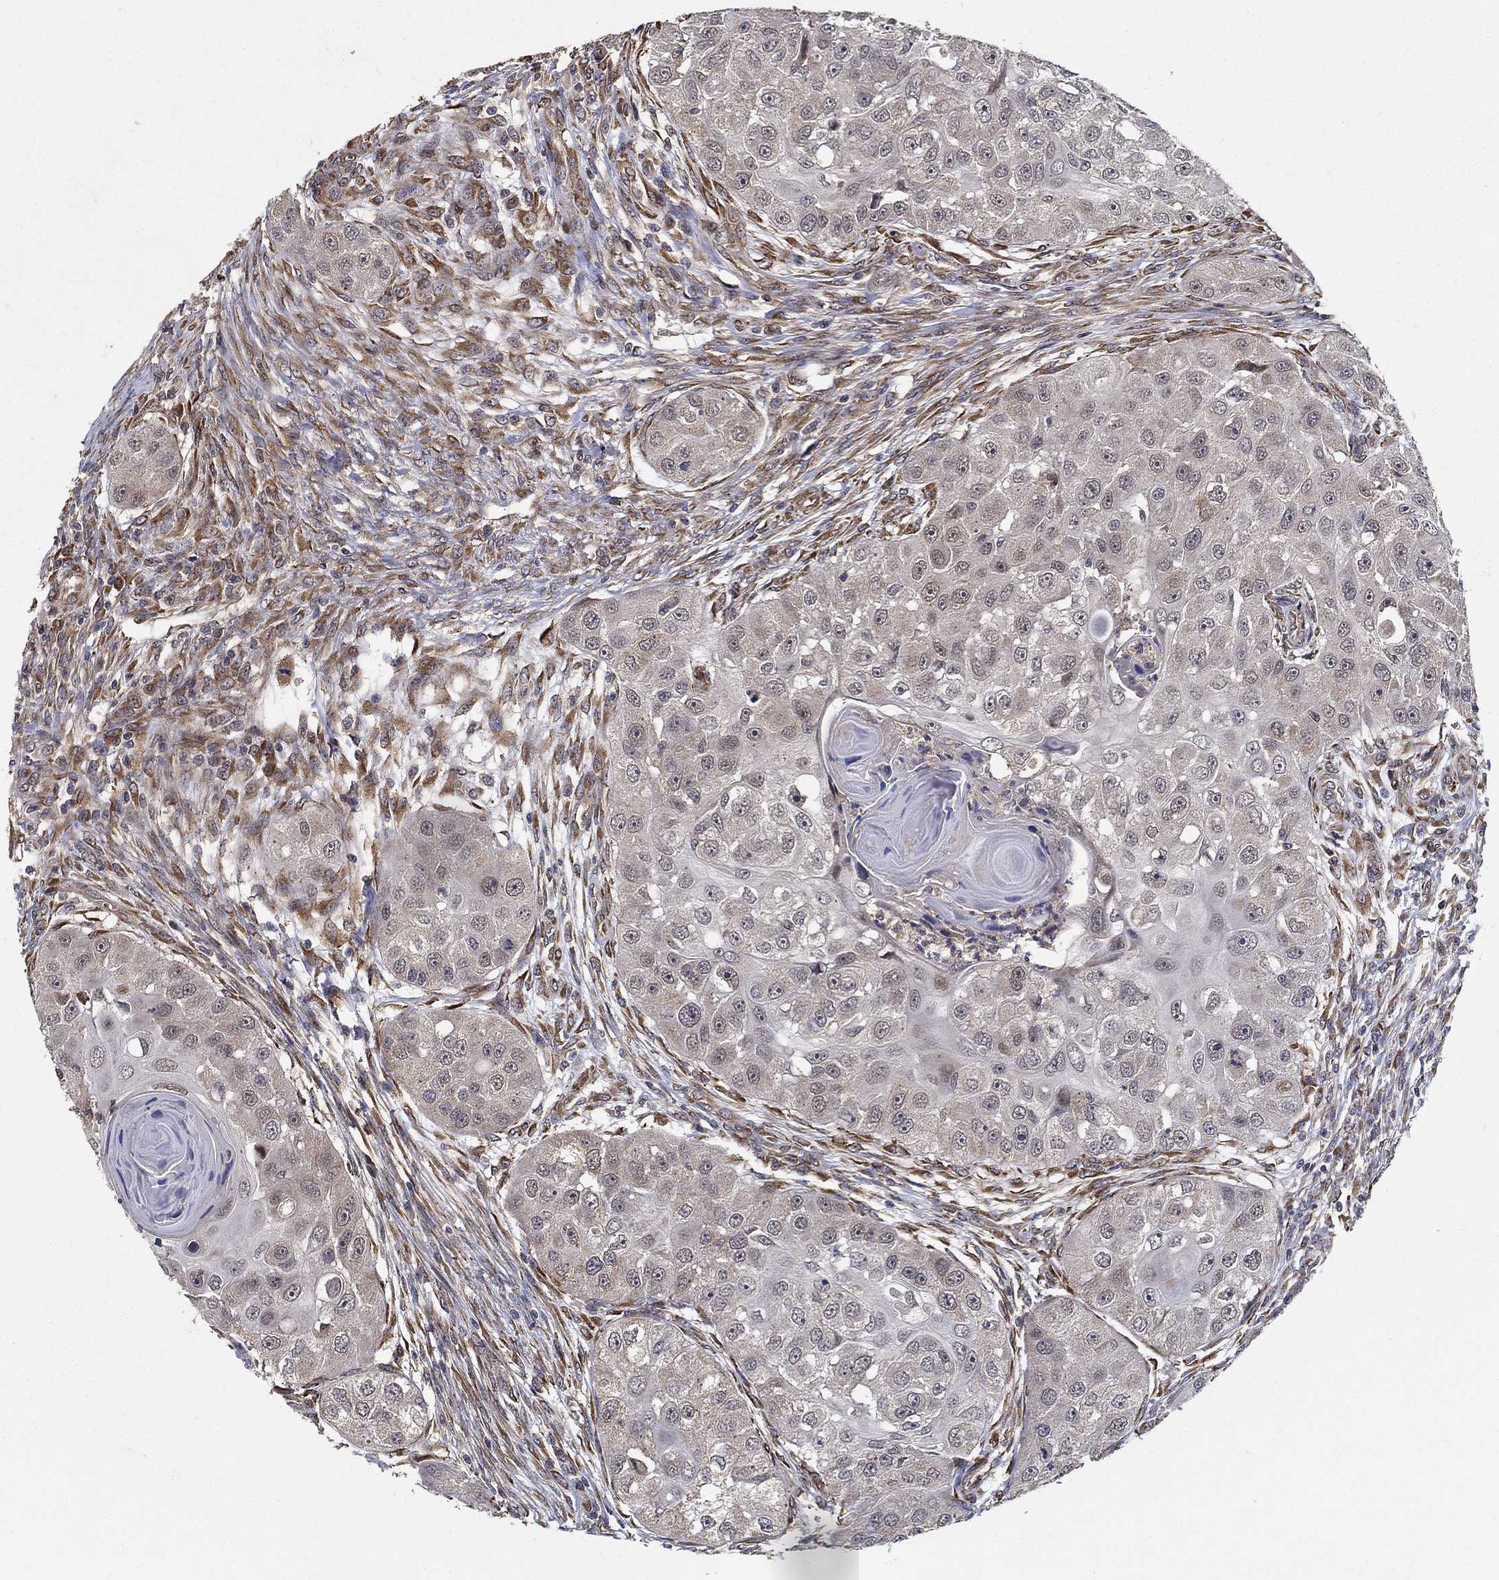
{"staining": {"intensity": "weak", "quantity": "<25%", "location": "nuclear"}, "tissue": "head and neck cancer", "cell_type": "Tumor cells", "image_type": "cancer", "snomed": [{"axis": "morphology", "description": "Squamous cell carcinoma, NOS"}, {"axis": "topography", "description": "Head-Neck"}], "caption": "IHC of human squamous cell carcinoma (head and neck) exhibits no expression in tumor cells.", "gene": "ZNF594", "patient": {"sex": "male", "age": 51}}